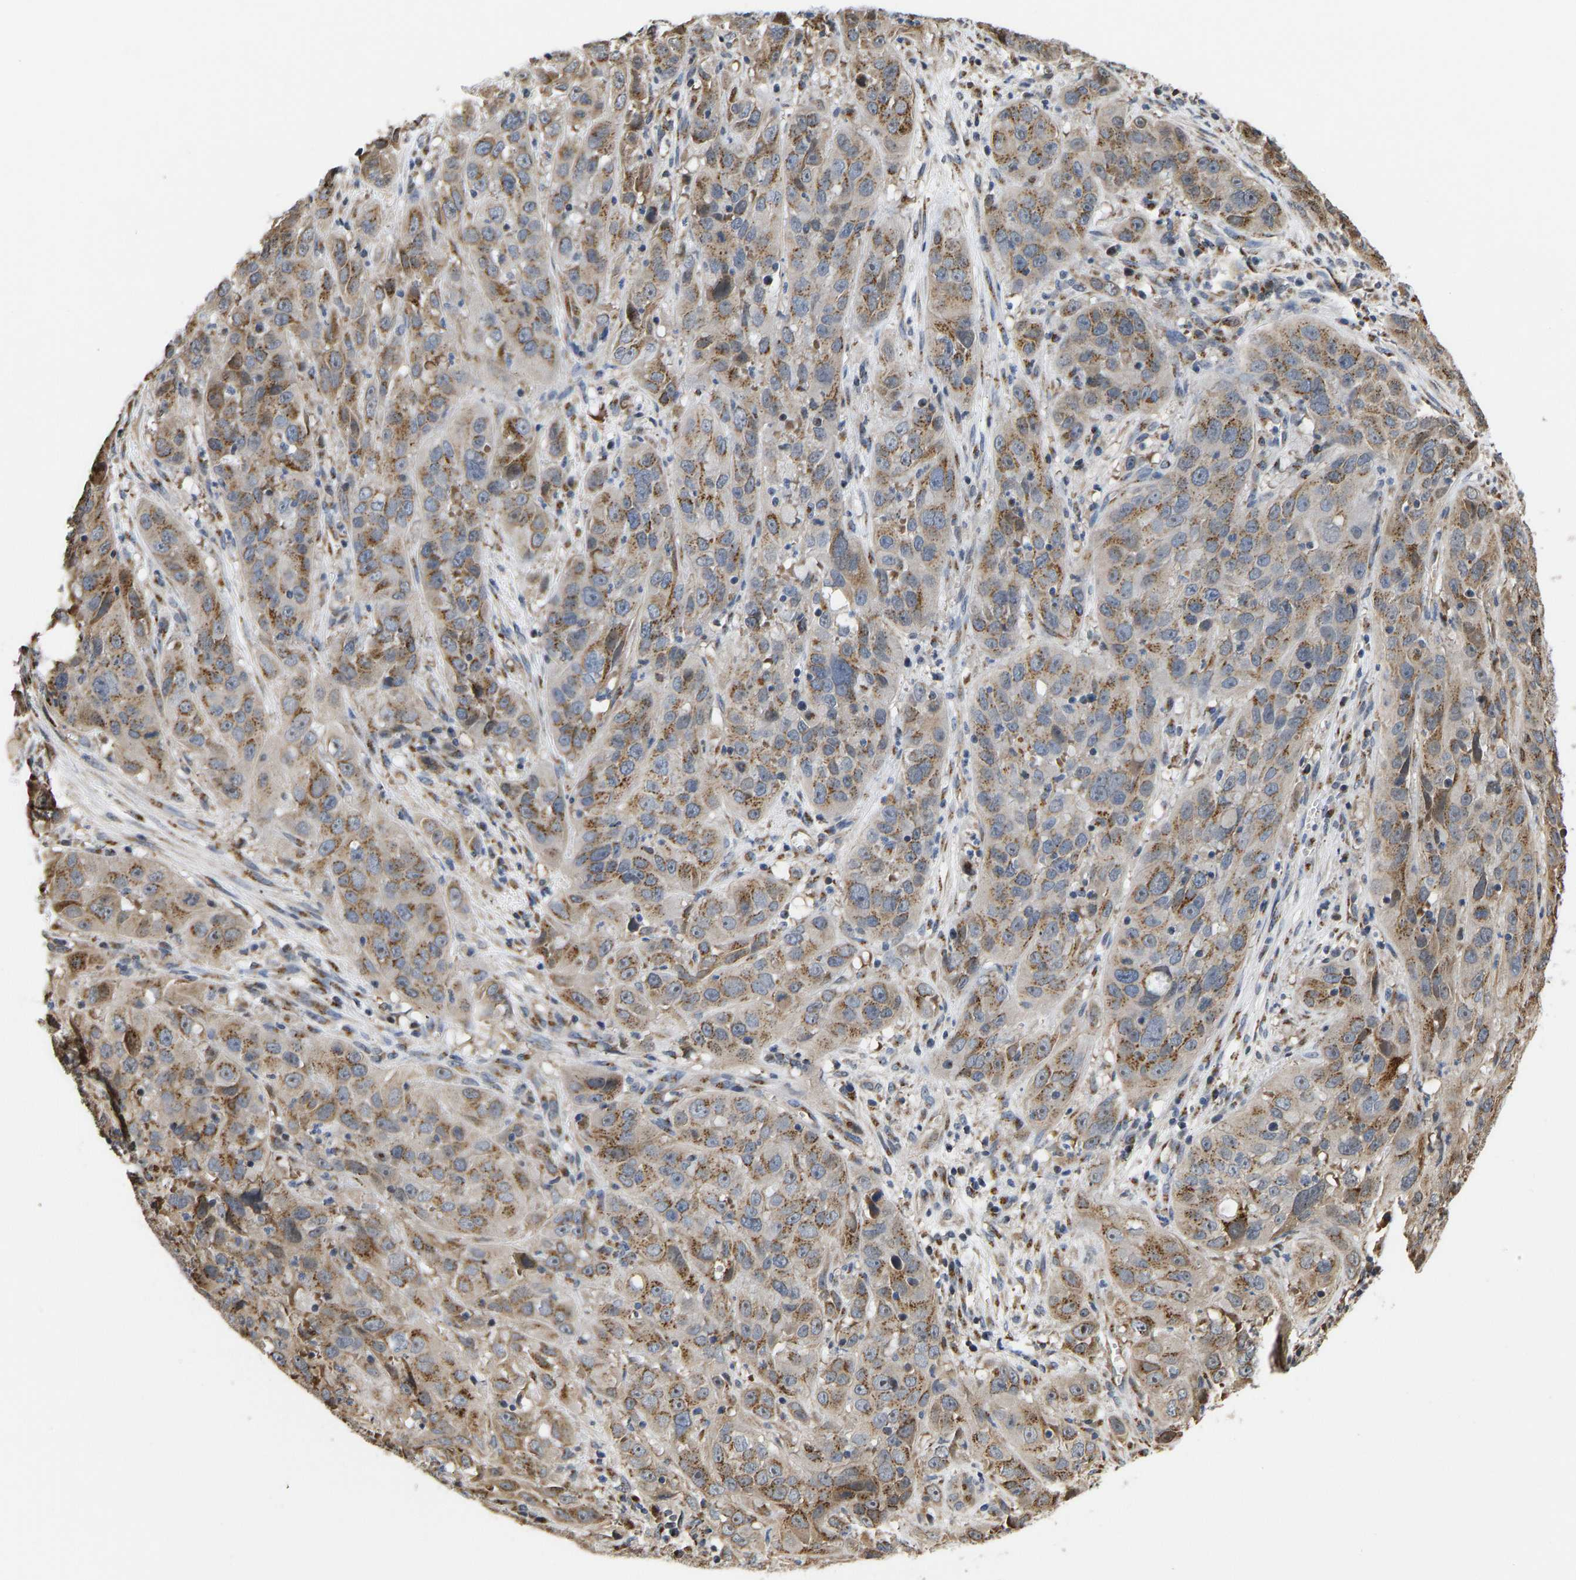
{"staining": {"intensity": "moderate", "quantity": ">75%", "location": "cytoplasmic/membranous"}, "tissue": "cervical cancer", "cell_type": "Tumor cells", "image_type": "cancer", "snomed": [{"axis": "morphology", "description": "Squamous cell carcinoma, NOS"}, {"axis": "topography", "description": "Cervix"}], "caption": "Immunohistochemistry (IHC) micrograph of human cervical squamous cell carcinoma stained for a protein (brown), which shows medium levels of moderate cytoplasmic/membranous expression in approximately >75% of tumor cells.", "gene": "YIPF4", "patient": {"sex": "female", "age": 32}}